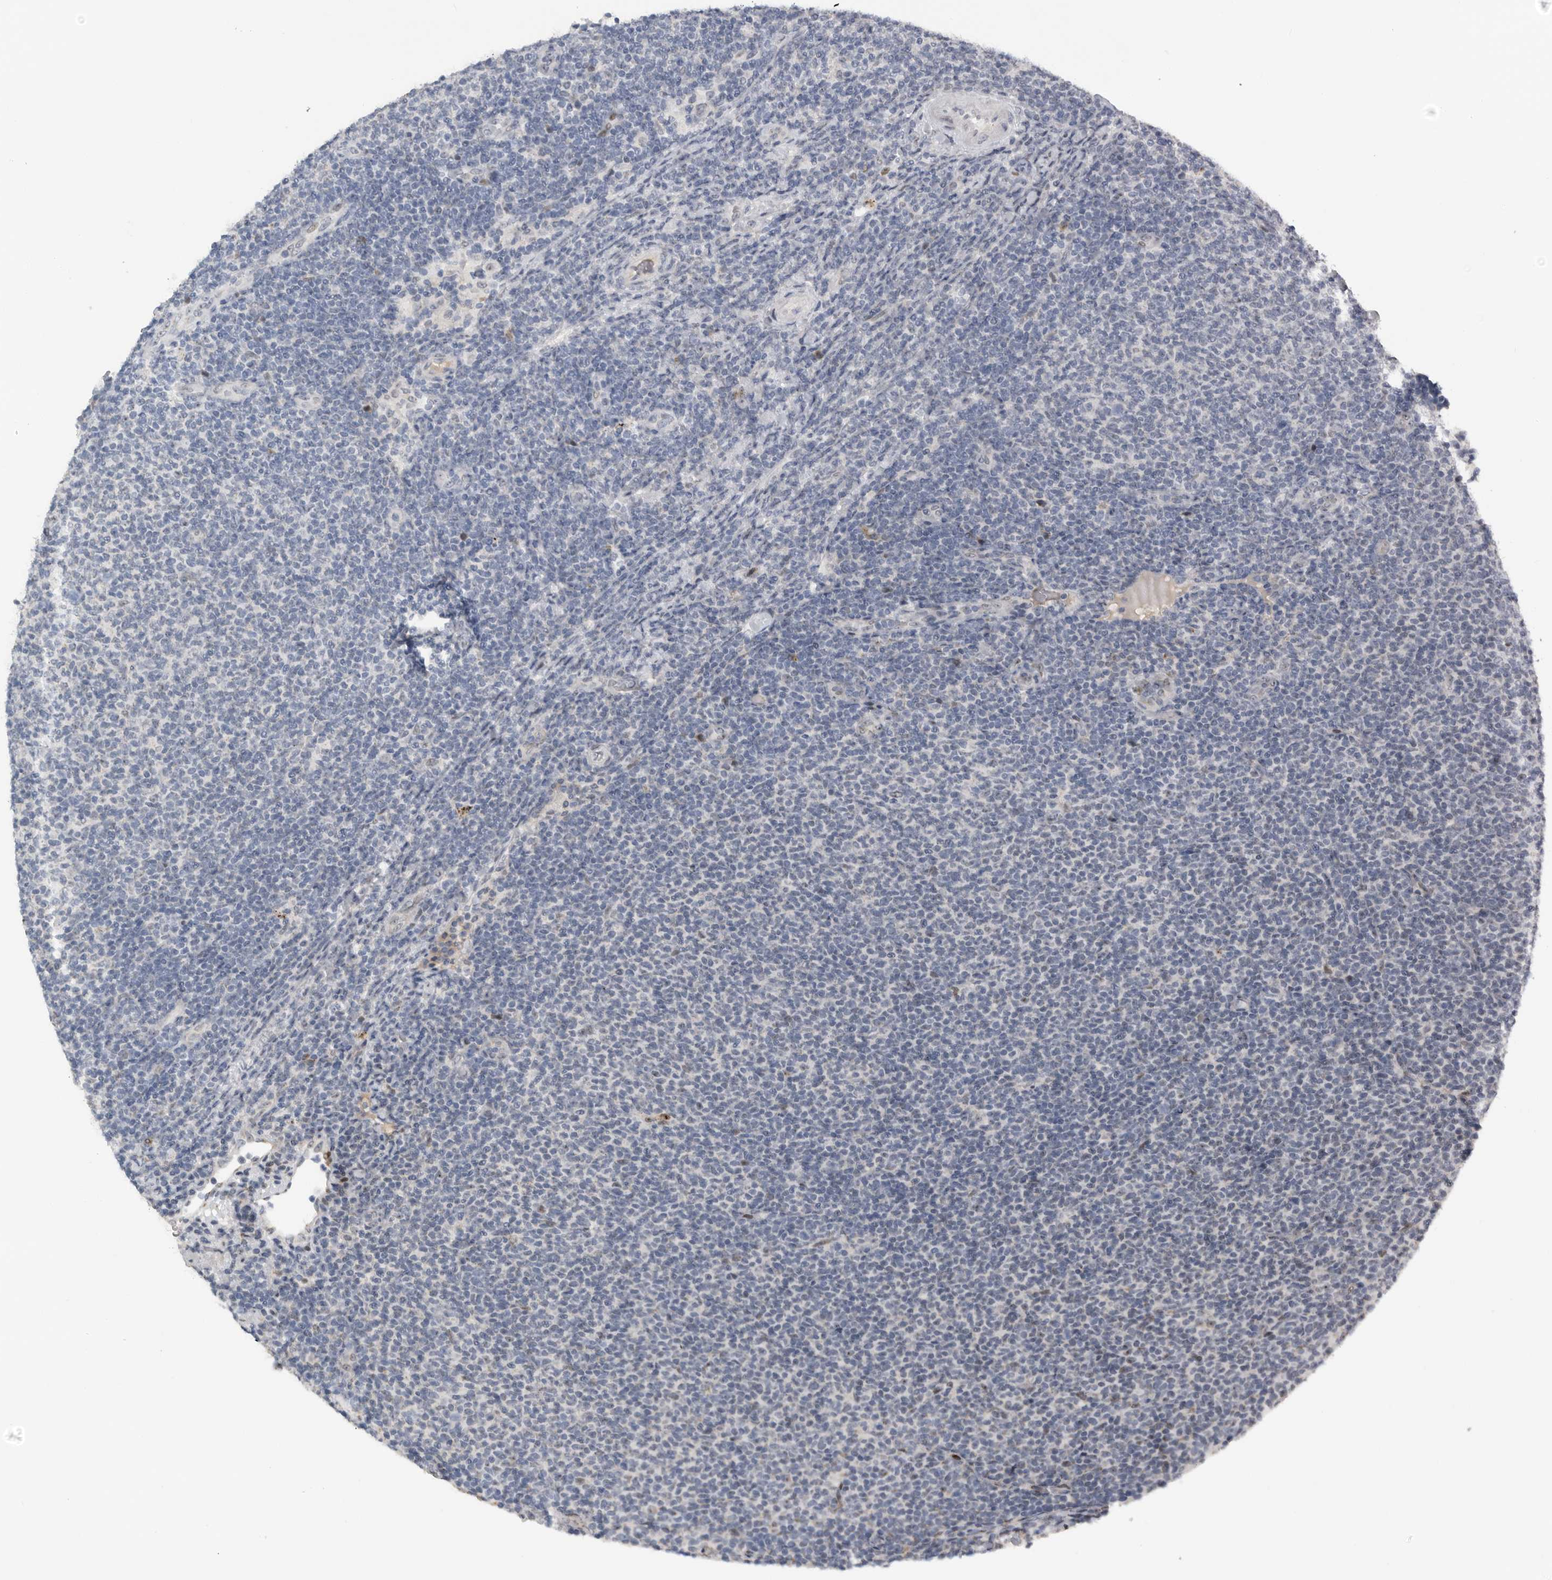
{"staining": {"intensity": "negative", "quantity": "none", "location": "none"}, "tissue": "lymphoma", "cell_type": "Tumor cells", "image_type": "cancer", "snomed": [{"axis": "morphology", "description": "Malignant lymphoma, non-Hodgkin's type, Low grade"}, {"axis": "topography", "description": "Lymph node"}], "caption": "IHC image of malignant lymphoma, non-Hodgkin's type (low-grade) stained for a protein (brown), which displays no expression in tumor cells.", "gene": "PCMTD1", "patient": {"sex": "male", "age": 66}}